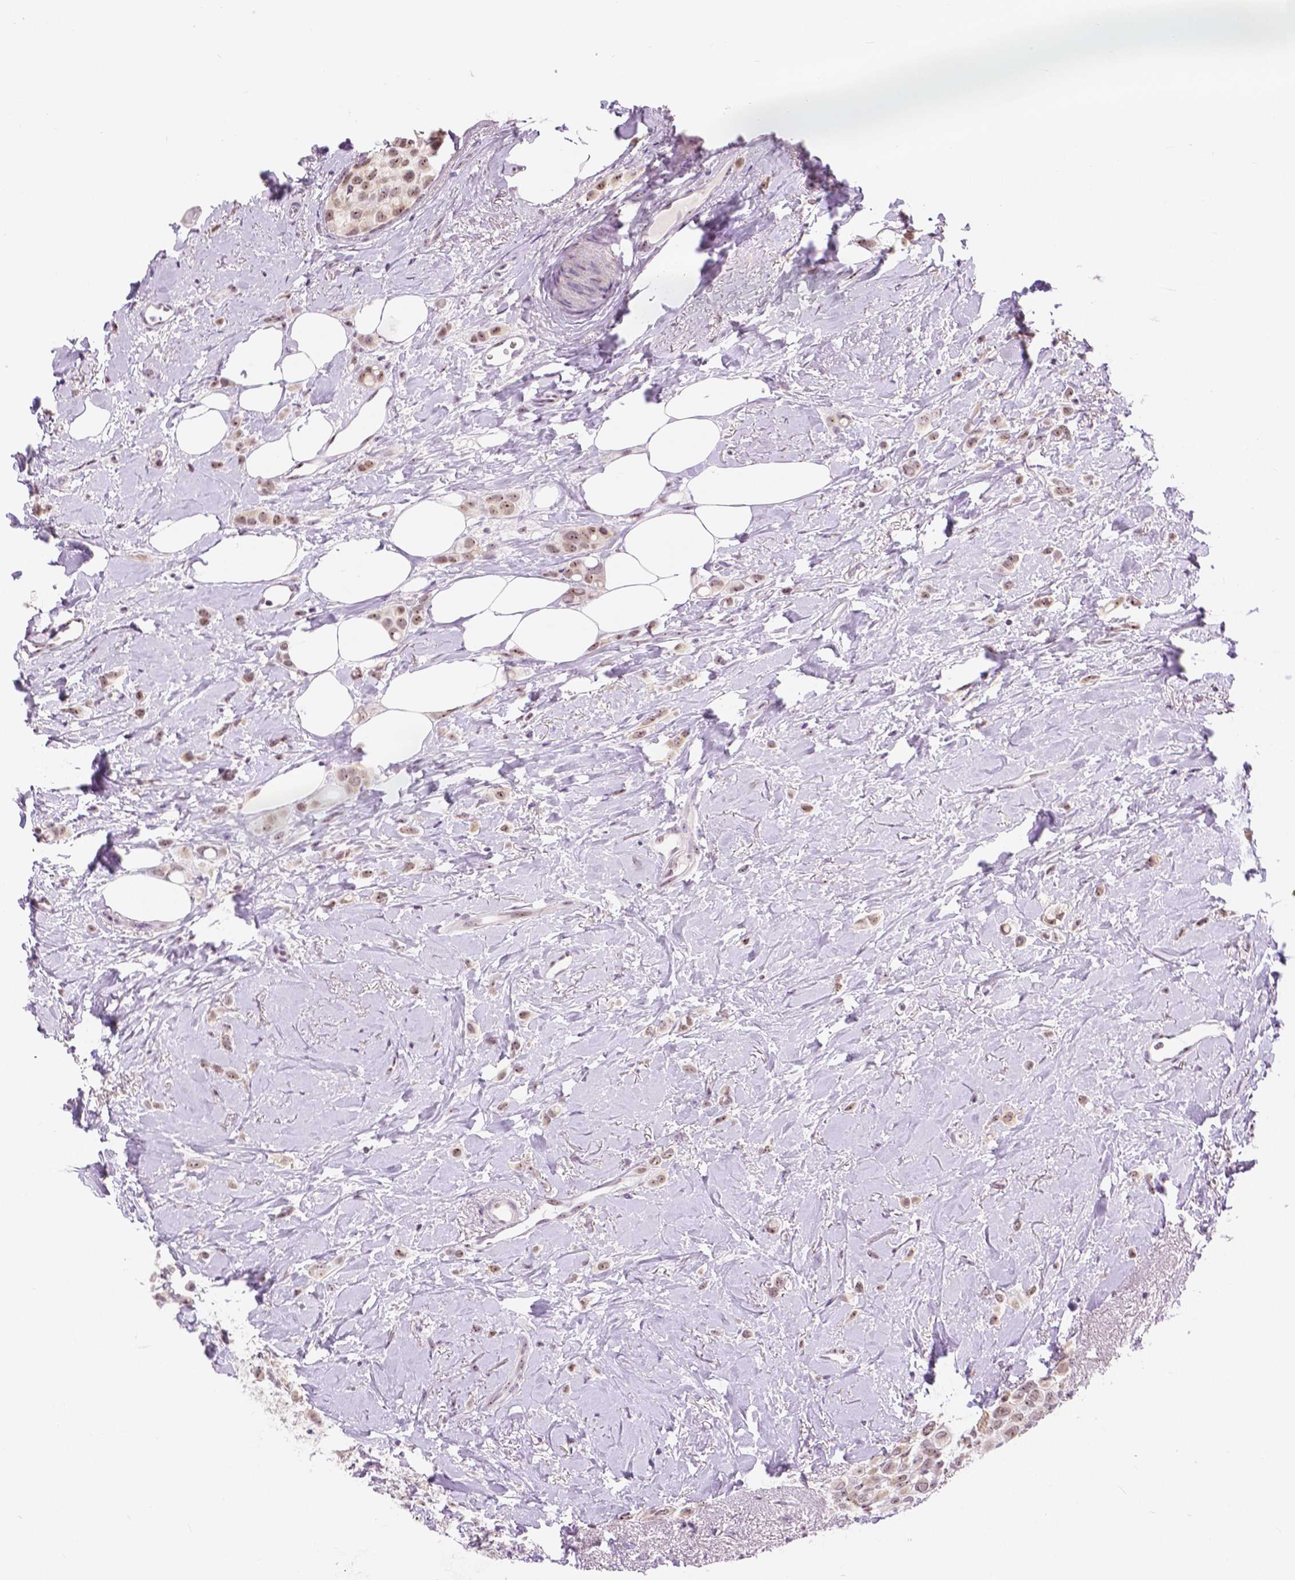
{"staining": {"intensity": "weak", "quantity": ">75%", "location": "nuclear"}, "tissue": "breast cancer", "cell_type": "Tumor cells", "image_type": "cancer", "snomed": [{"axis": "morphology", "description": "Lobular carcinoma"}, {"axis": "topography", "description": "Breast"}], "caption": "Immunohistochemistry (IHC) of human breast cancer demonstrates low levels of weak nuclear expression in approximately >75% of tumor cells.", "gene": "NHP2", "patient": {"sex": "female", "age": 66}}